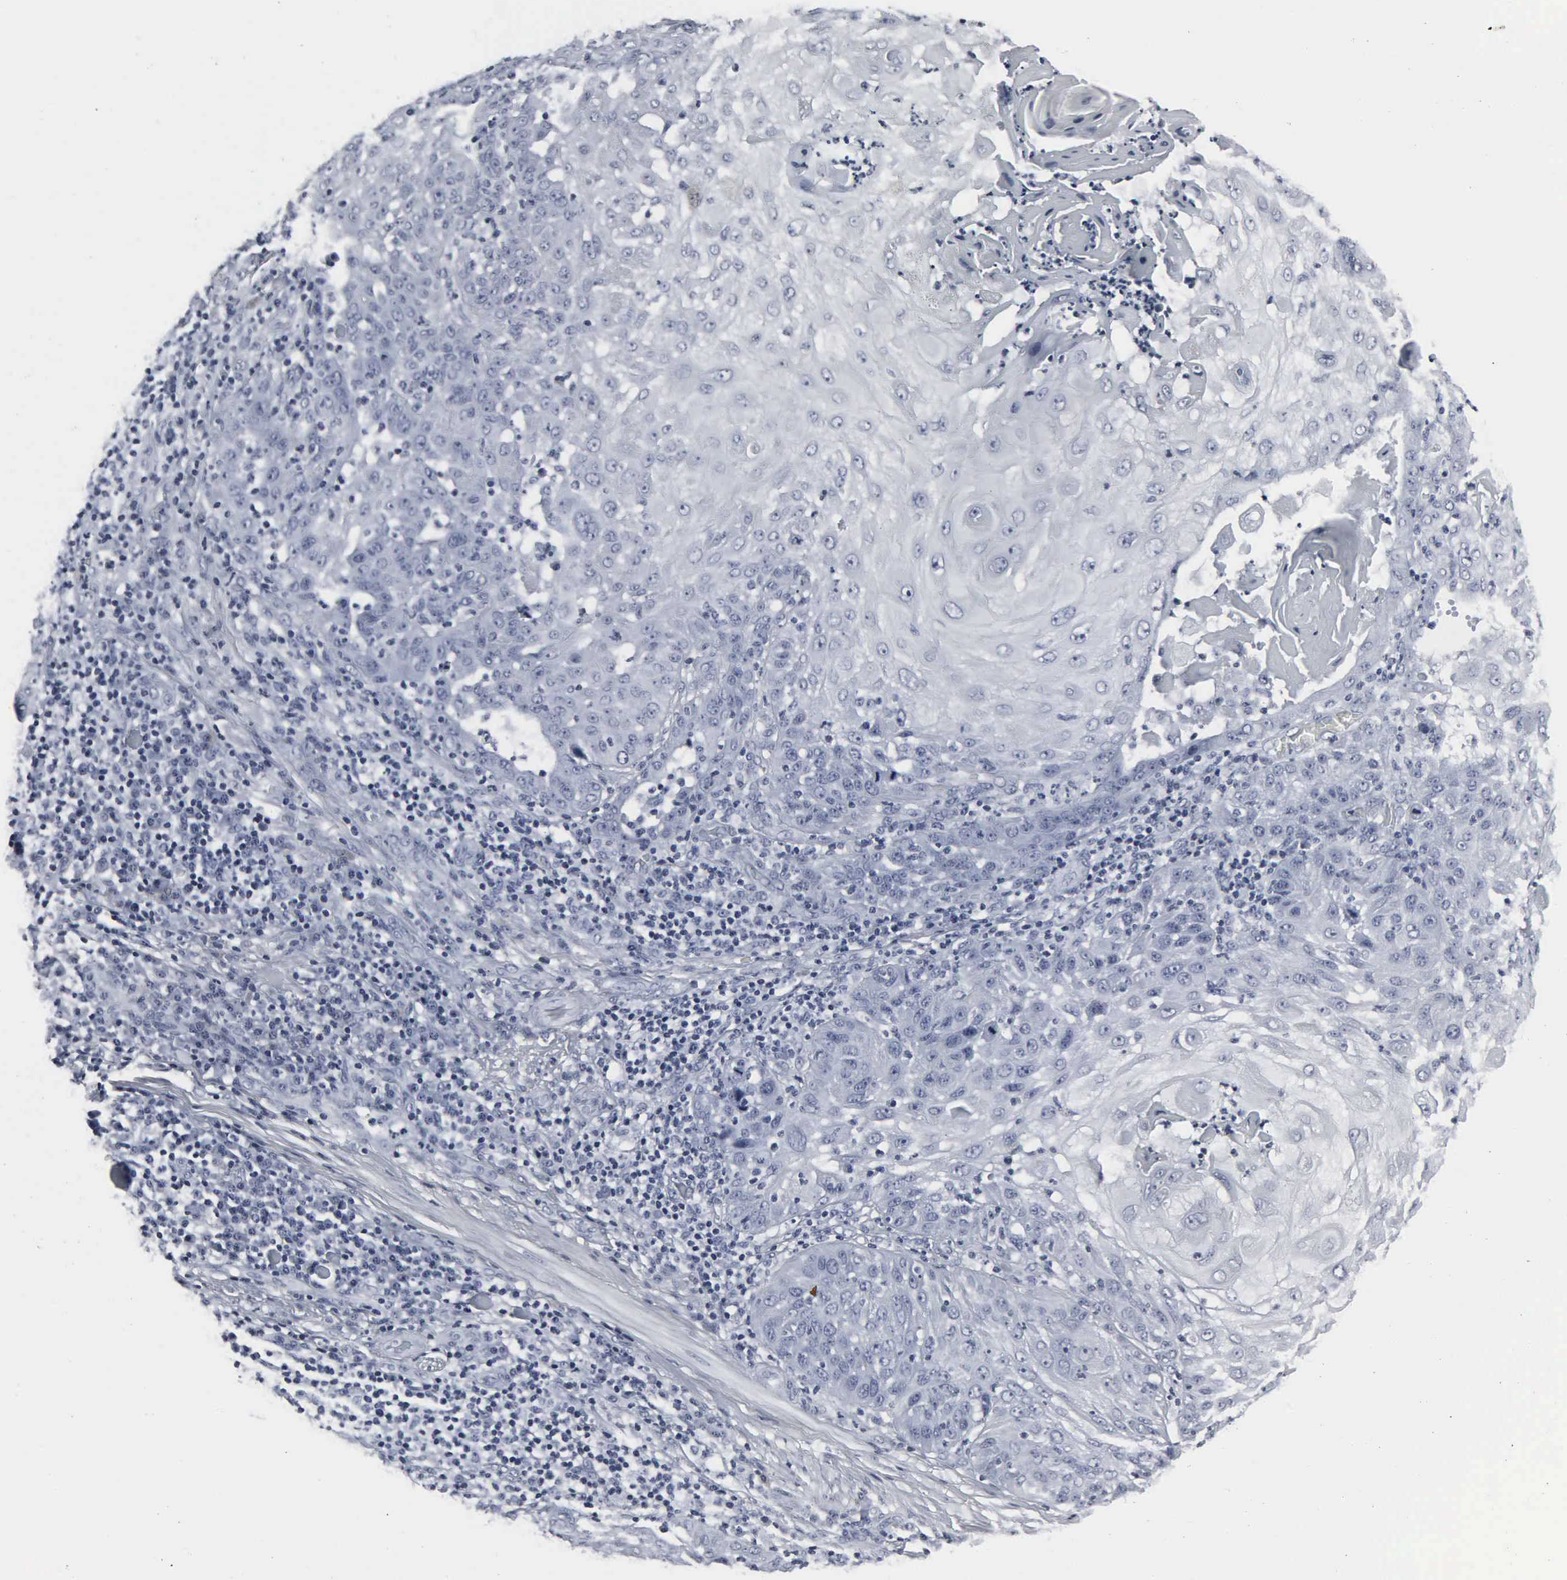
{"staining": {"intensity": "negative", "quantity": "none", "location": "none"}, "tissue": "skin cancer", "cell_type": "Tumor cells", "image_type": "cancer", "snomed": [{"axis": "morphology", "description": "Squamous cell carcinoma, NOS"}, {"axis": "topography", "description": "Skin"}], "caption": "The immunohistochemistry image has no significant positivity in tumor cells of squamous cell carcinoma (skin) tissue. The staining was performed using DAB (3,3'-diaminobenzidine) to visualize the protein expression in brown, while the nuclei were stained in blue with hematoxylin (Magnification: 20x).", "gene": "DGCR2", "patient": {"sex": "female", "age": 89}}